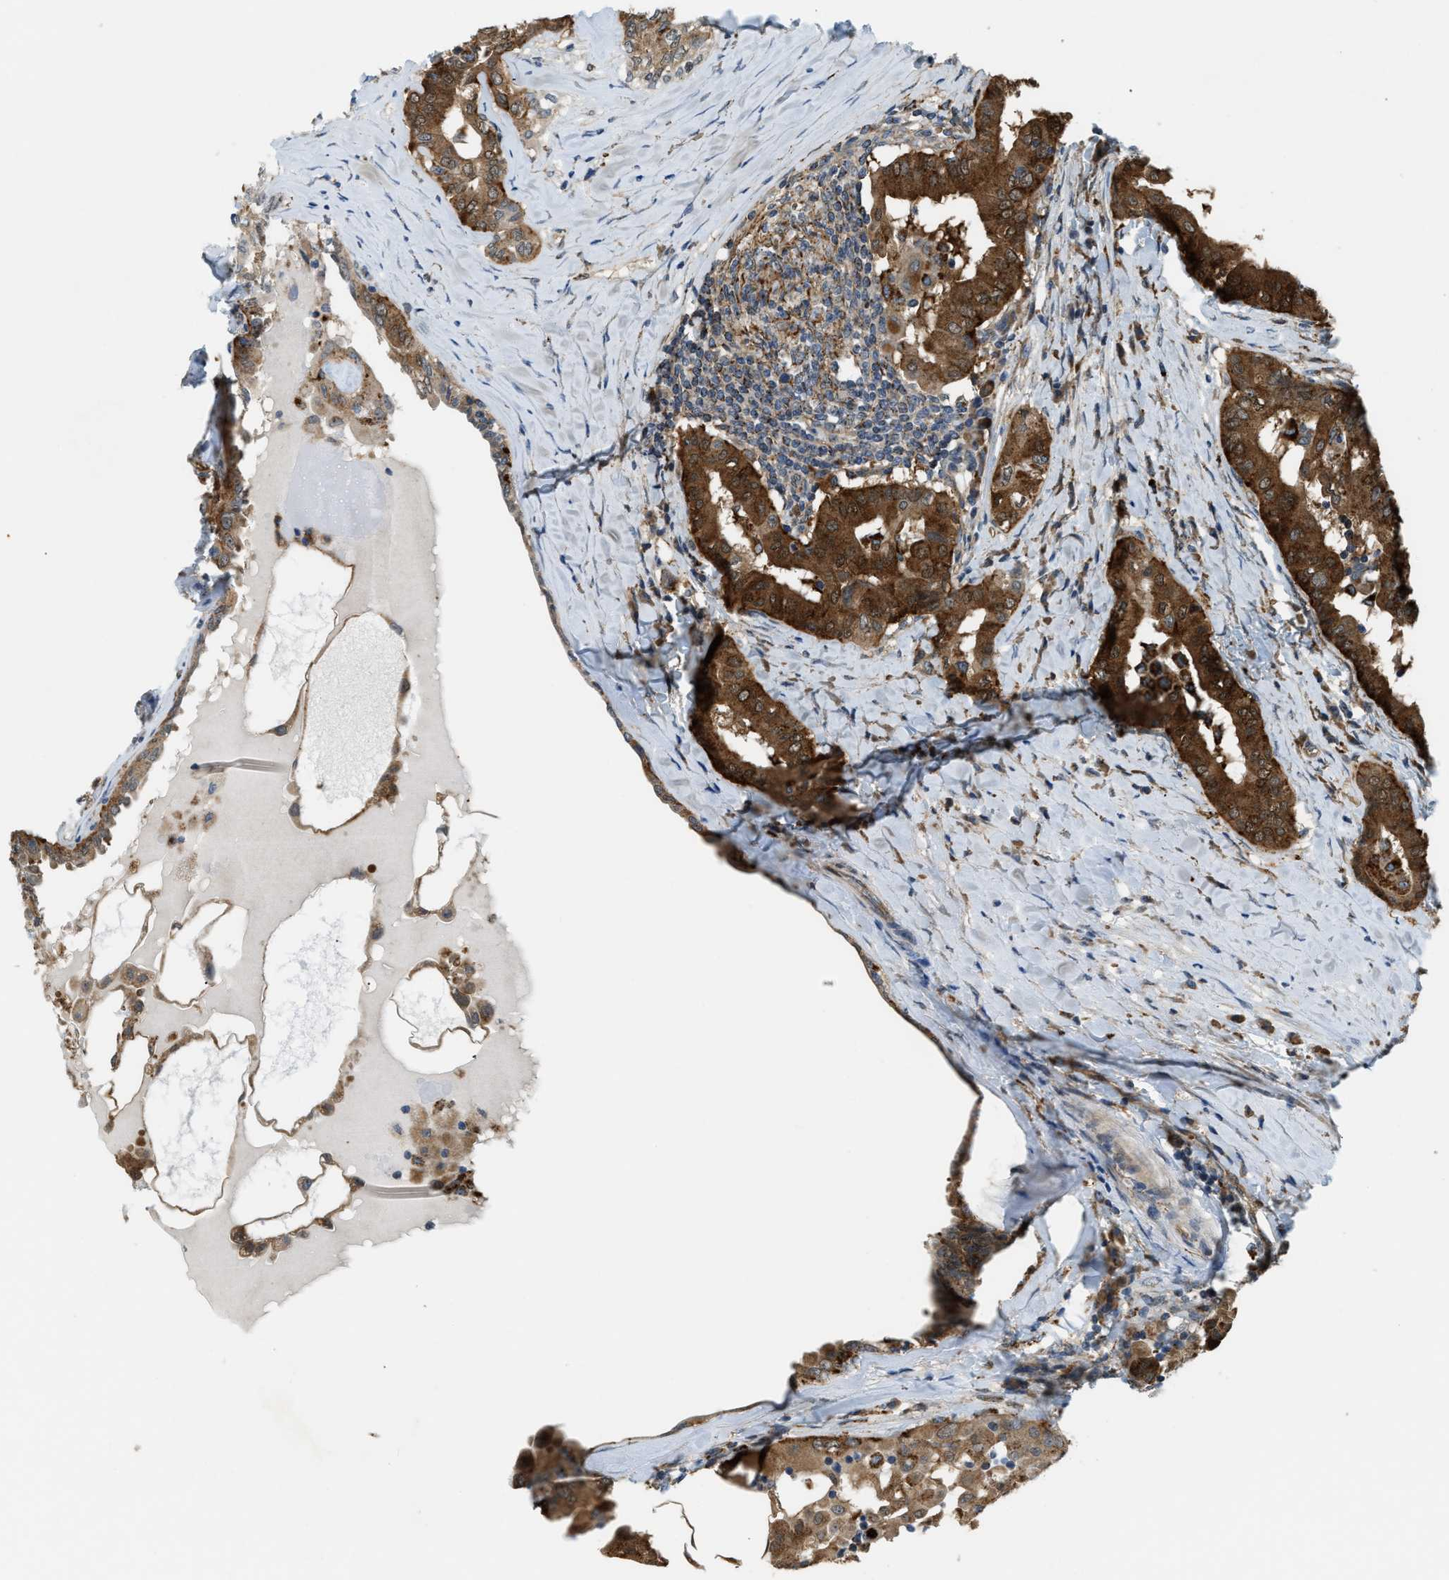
{"staining": {"intensity": "moderate", "quantity": ">75%", "location": "cytoplasmic/membranous"}, "tissue": "thyroid cancer", "cell_type": "Tumor cells", "image_type": "cancer", "snomed": [{"axis": "morphology", "description": "Papillary adenocarcinoma, NOS"}, {"axis": "topography", "description": "Thyroid gland"}], "caption": "The micrograph exhibits a brown stain indicating the presence of a protein in the cytoplasmic/membranous of tumor cells in papillary adenocarcinoma (thyroid).", "gene": "STARD3NL", "patient": {"sex": "male", "age": 33}}